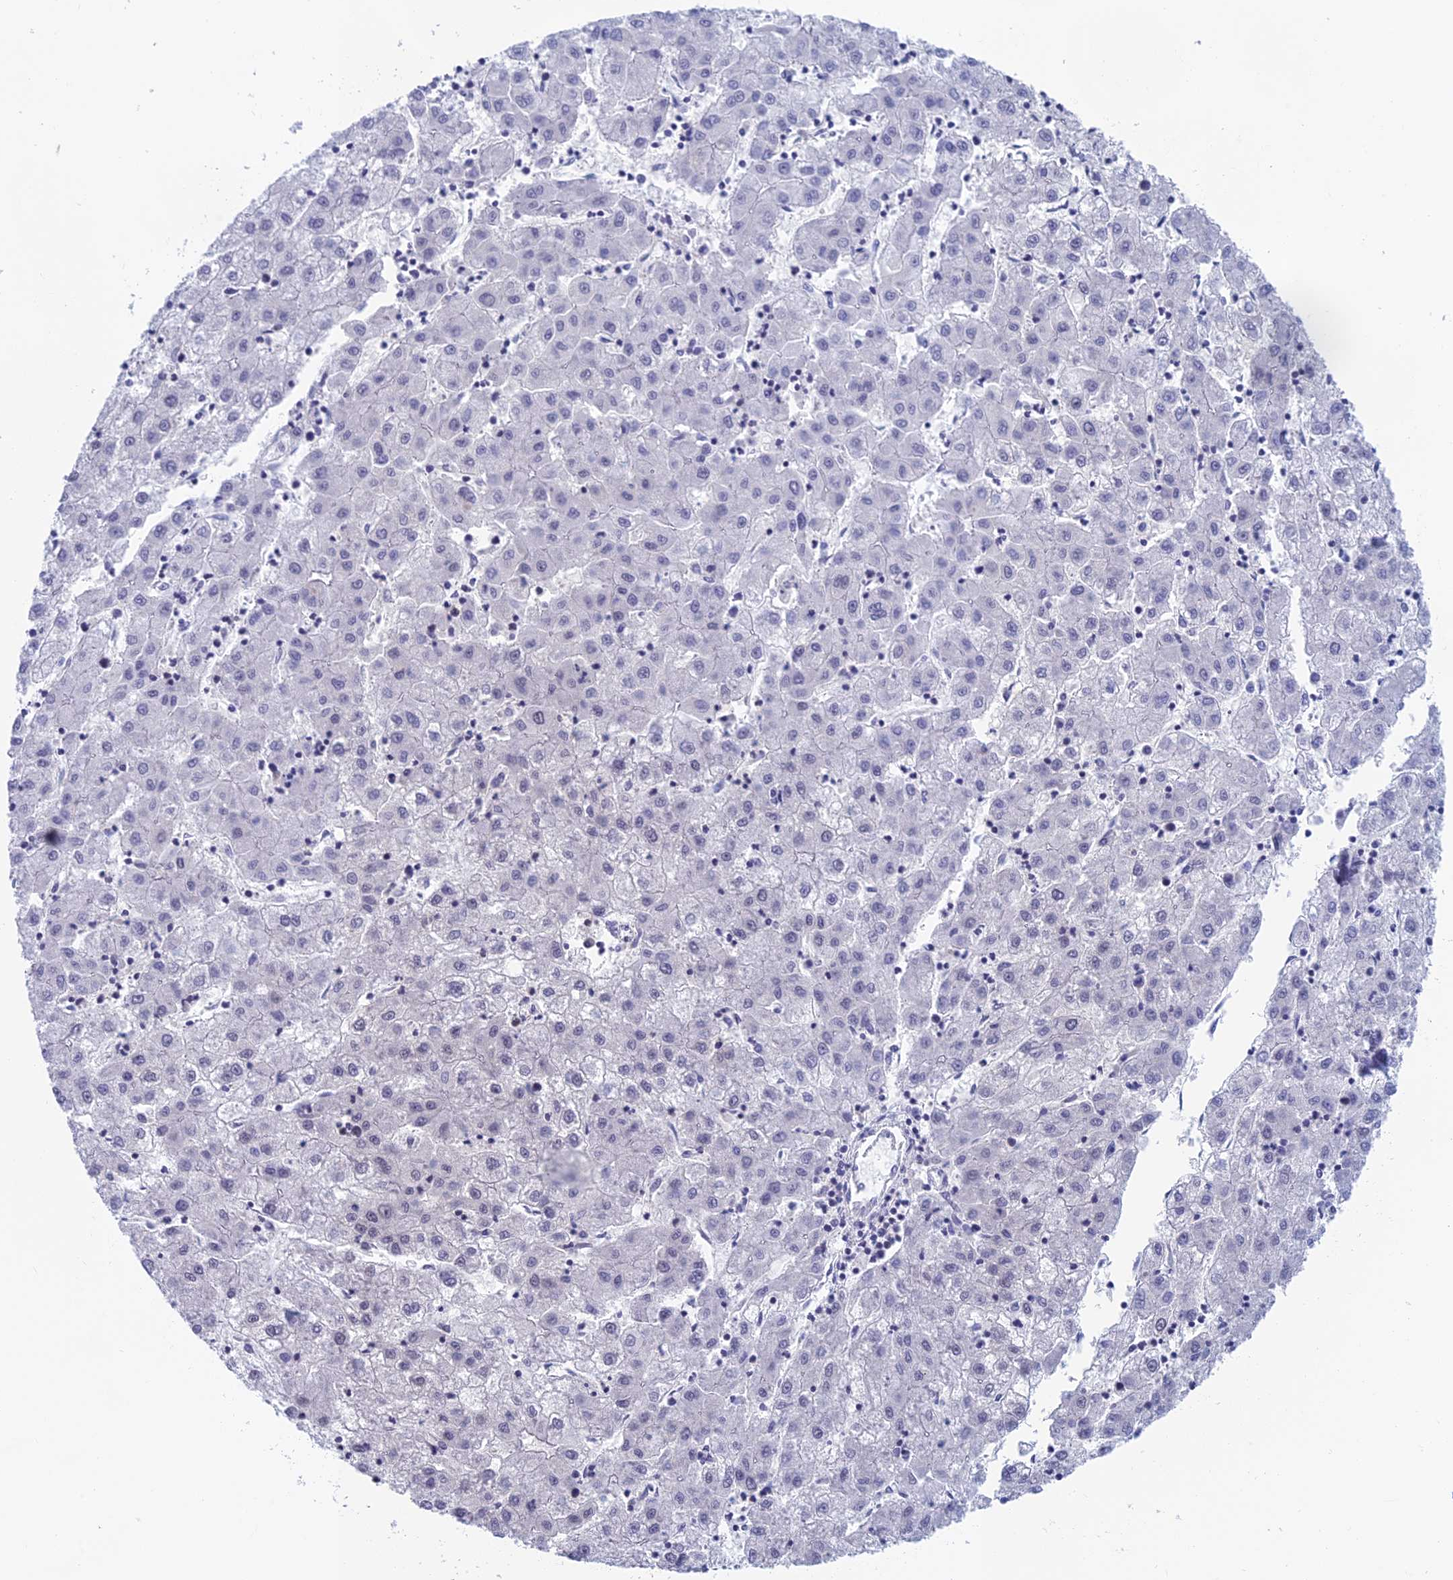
{"staining": {"intensity": "negative", "quantity": "none", "location": "none"}, "tissue": "liver cancer", "cell_type": "Tumor cells", "image_type": "cancer", "snomed": [{"axis": "morphology", "description": "Carcinoma, Hepatocellular, NOS"}, {"axis": "topography", "description": "Liver"}], "caption": "Tumor cells show no significant protein staining in hepatocellular carcinoma (liver). The staining is performed using DAB brown chromogen with nuclei counter-stained in using hematoxylin.", "gene": "NABP2", "patient": {"sex": "male", "age": 72}}